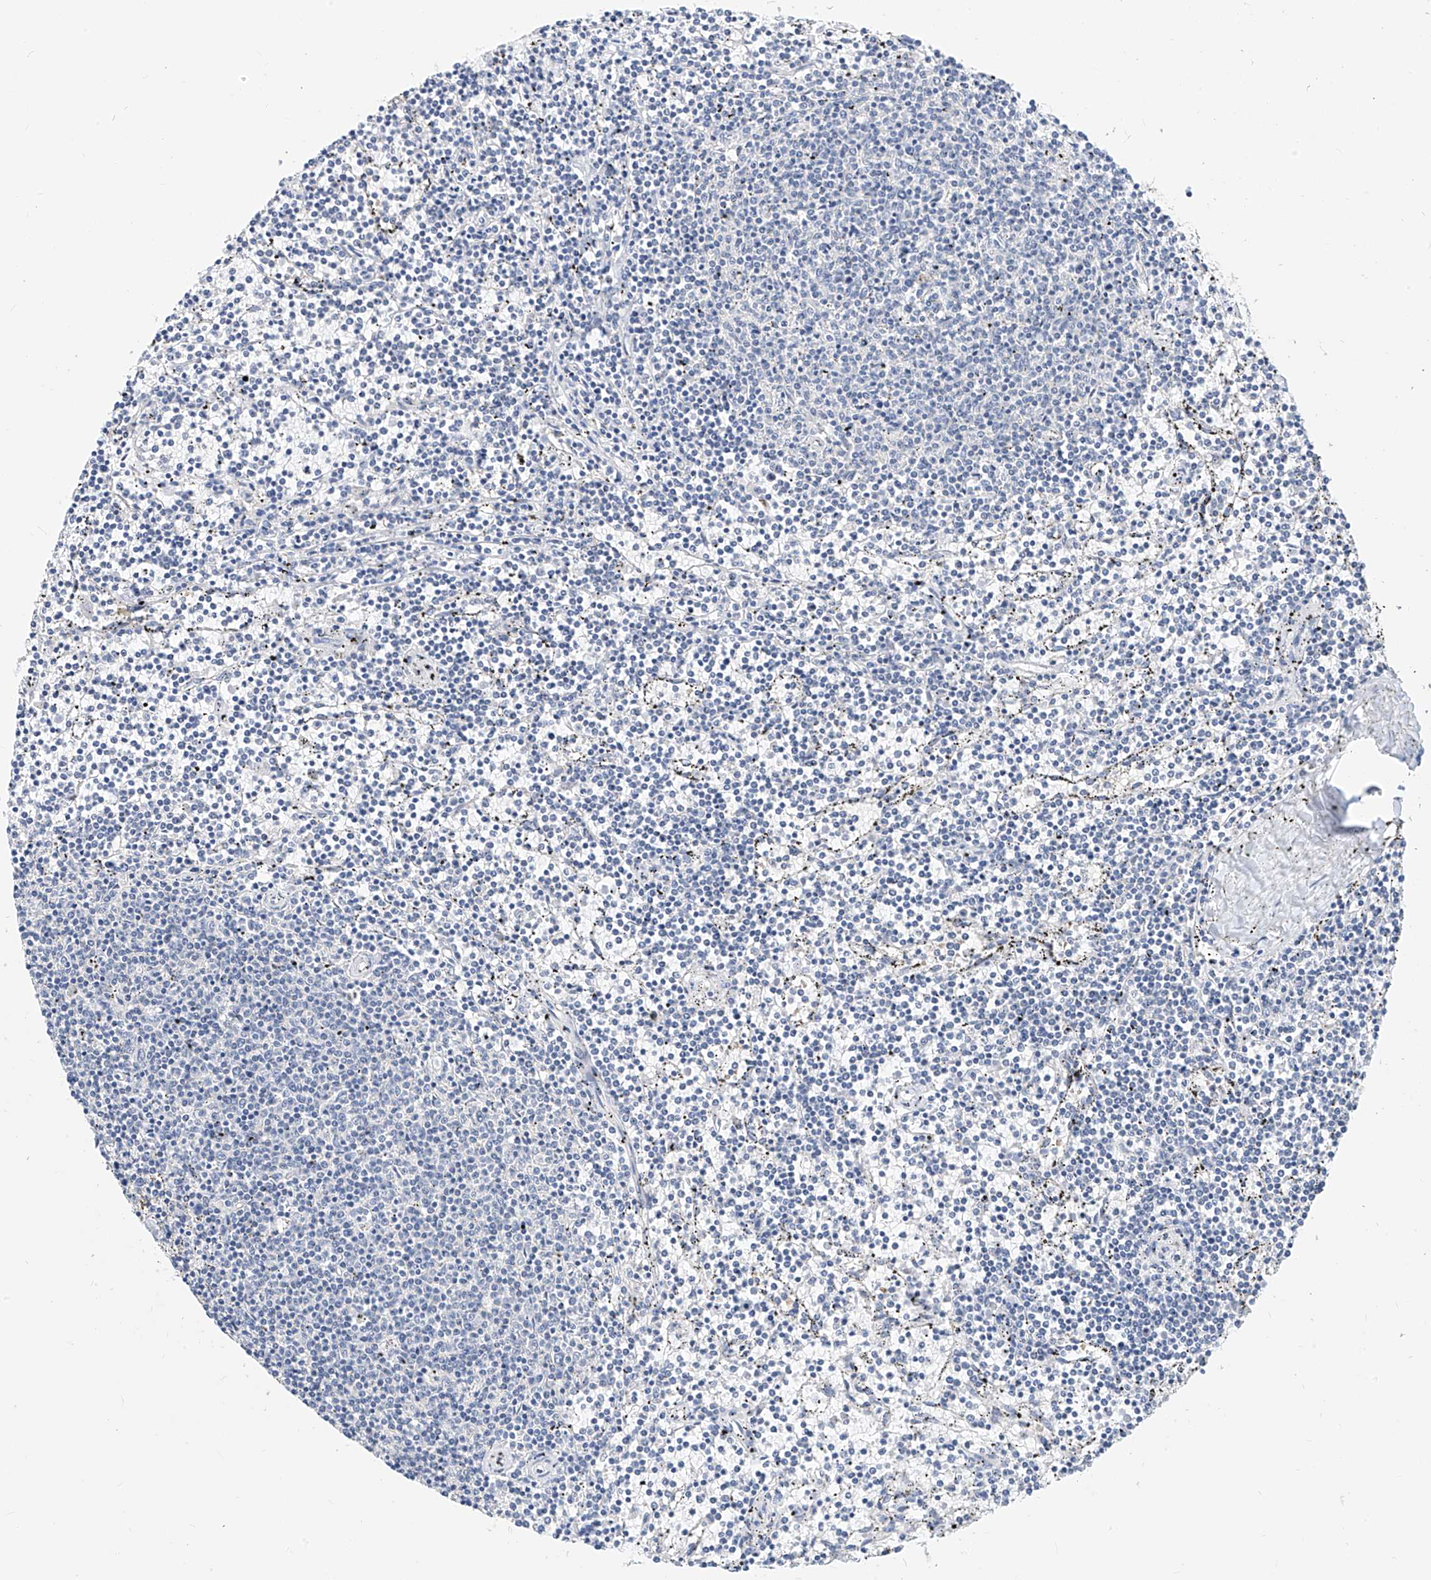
{"staining": {"intensity": "negative", "quantity": "none", "location": "none"}, "tissue": "lymphoma", "cell_type": "Tumor cells", "image_type": "cancer", "snomed": [{"axis": "morphology", "description": "Malignant lymphoma, non-Hodgkin's type, Low grade"}, {"axis": "topography", "description": "Spleen"}], "caption": "This is an immunohistochemistry (IHC) histopathology image of human lymphoma. There is no expression in tumor cells.", "gene": "ZZEF1", "patient": {"sex": "female", "age": 50}}